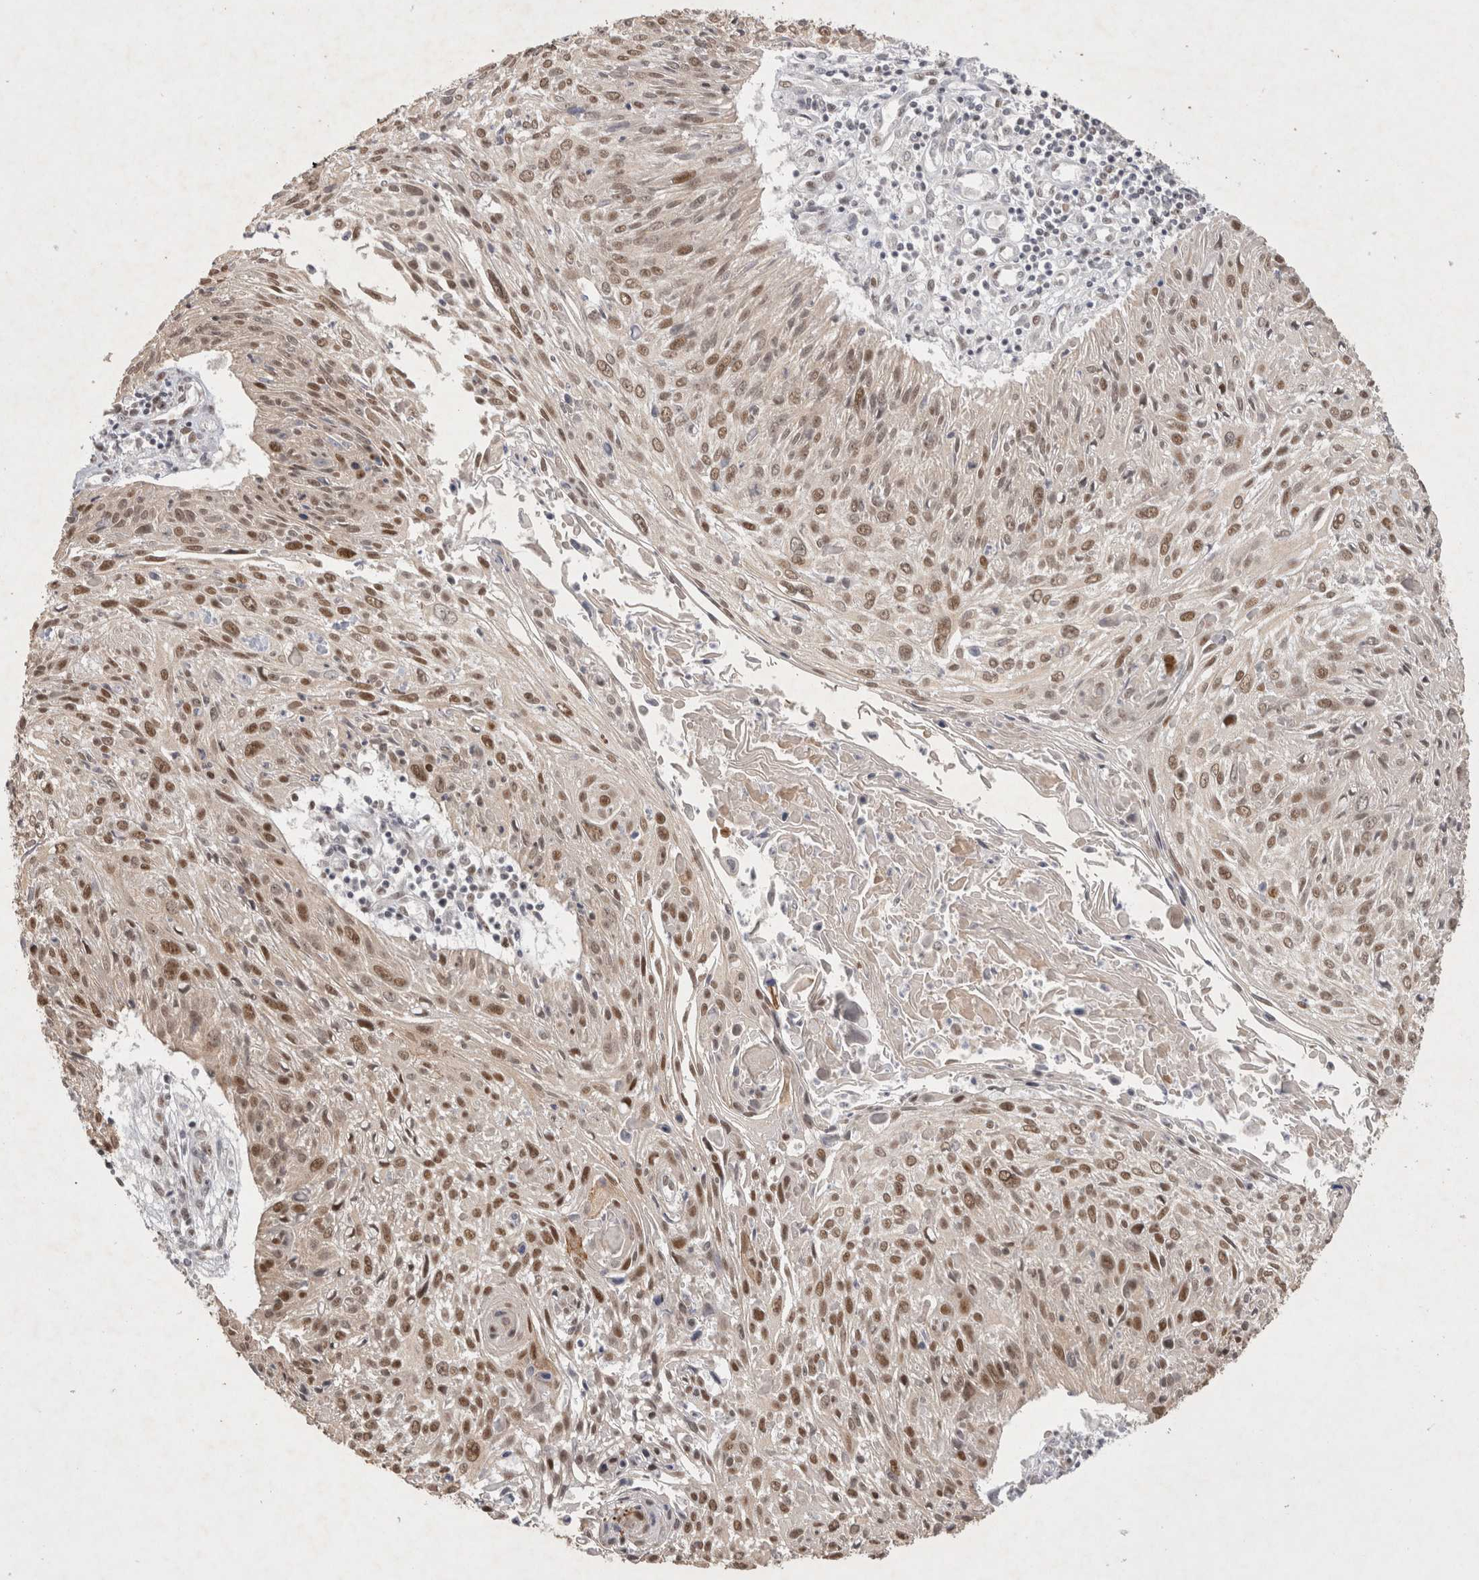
{"staining": {"intensity": "moderate", "quantity": ">75%", "location": "nuclear"}, "tissue": "cervical cancer", "cell_type": "Tumor cells", "image_type": "cancer", "snomed": [{"axis": "morphology", "description": "Squamous cell carcinoma, NOS"}, {"axis": "topography", "description": "Cervix"}], "caption": "DAB immunohistochemical staining of squamous cell carcinoma (cervical) demonstrates moderate nuclear protein positivity in approximately >75% of tumor cells.", "gene": "RECQL4", "patient": {"sex": "female", "age": 51}}